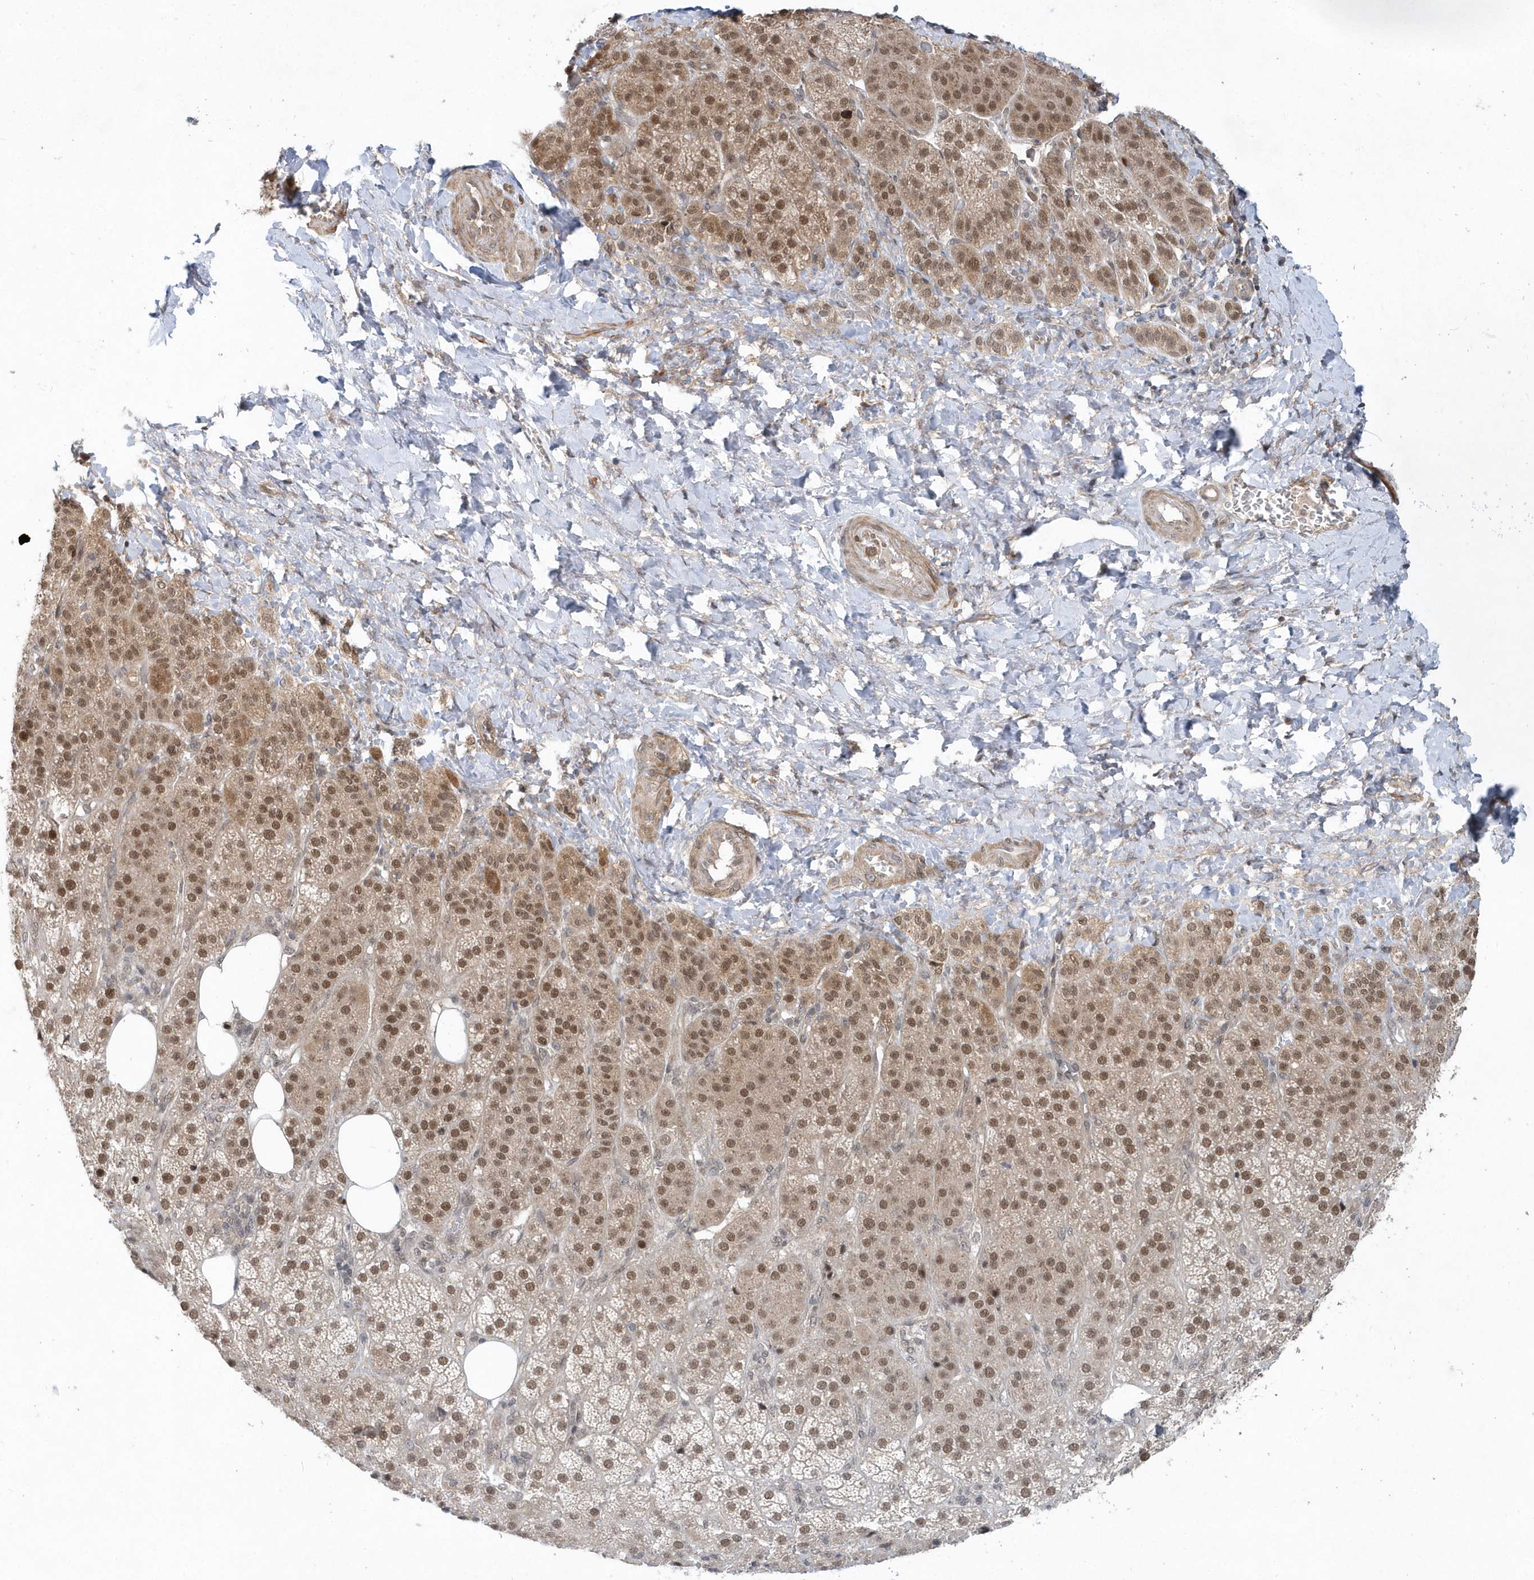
{"staining": {"intensity": "moderate", "quantity": ">75%", "location": "cytoplasmic/membranous,nuclear"}, "tissue": "adrenal gland", "cell_type": "Glandular cells", "image_type": "normal", "snomed": [{"axis": "morphology", "description": "Normal tissue, NOS"}, {"axis": "topography", "description": "Adrenal gland"}], "caption": "Benign adrenal gland was stained to show a protein in brown. There is medium levels of moderate cytoplasmic/membranous,nuclear positivity in about >75% of glandular cells. The protein is stained brown, and the nuclei are stained in blue (DAB (3,3'-diaminobenzidine) IHC with brightfield microscopy, high magnification).", "gene": "MXI1", "patient": {"sex": "female", "age": 57}}